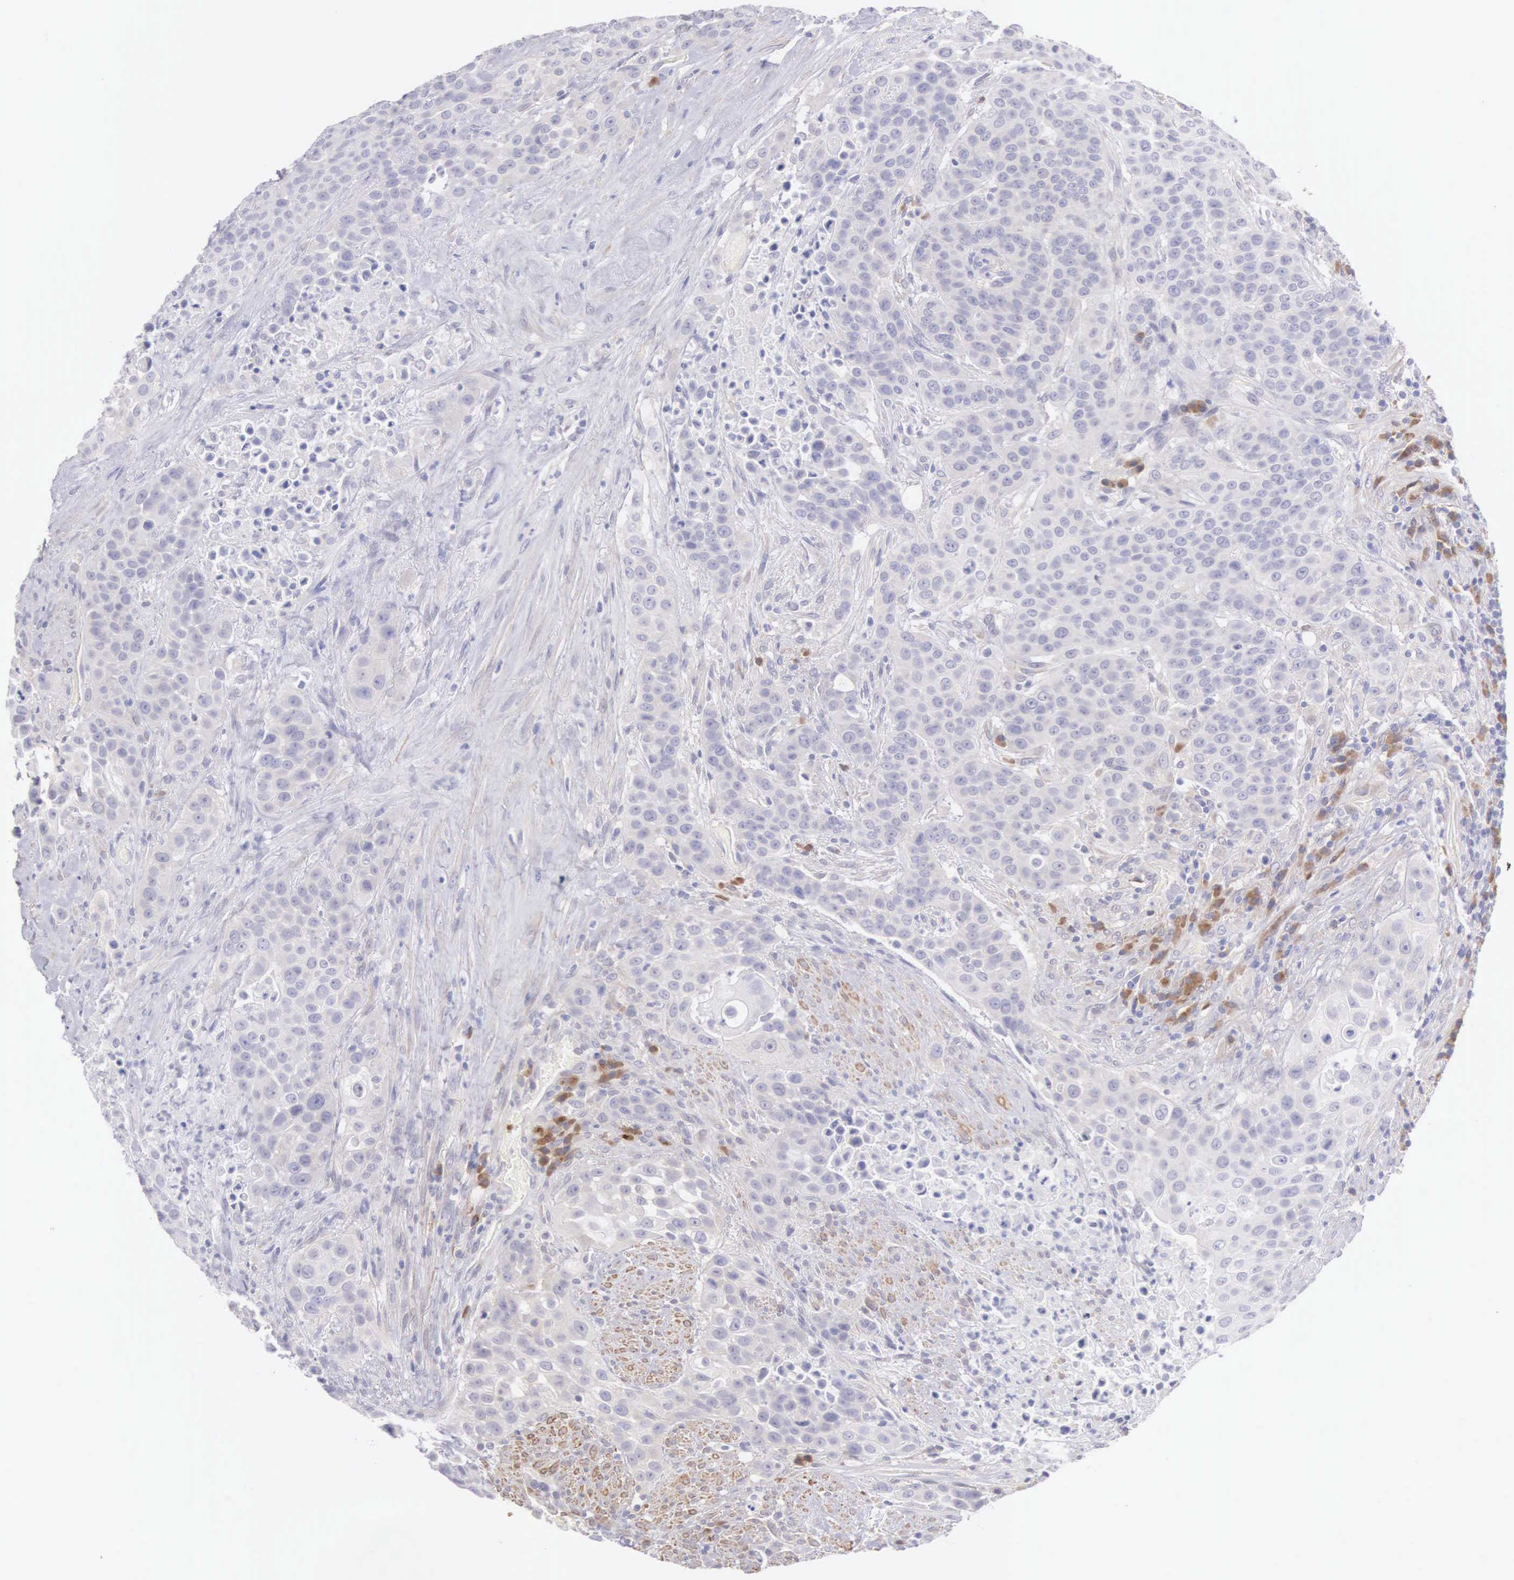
{"staining": {"intensity": "weak", "quantity": "<25%", "location": "cytoplasmic/membranous"}, "tissue": "urothelial cancer", "cell_type": "Tumor cells", "image_type": "cancer", "snomed": [{"axis": "morphology", "description": "Urothelial carcinoma, High grade"}, {"axis": "topography", "description": "Urinary bladder"}], "caption": "The immunohistochemistry micrograph has no significant expression in tumor cells of high-grade urothelial carcinoma tissue. Nuclei are stained in blue.", "gene": "ARFGAP3", "patient": {"sex": "male", "age": 74}}